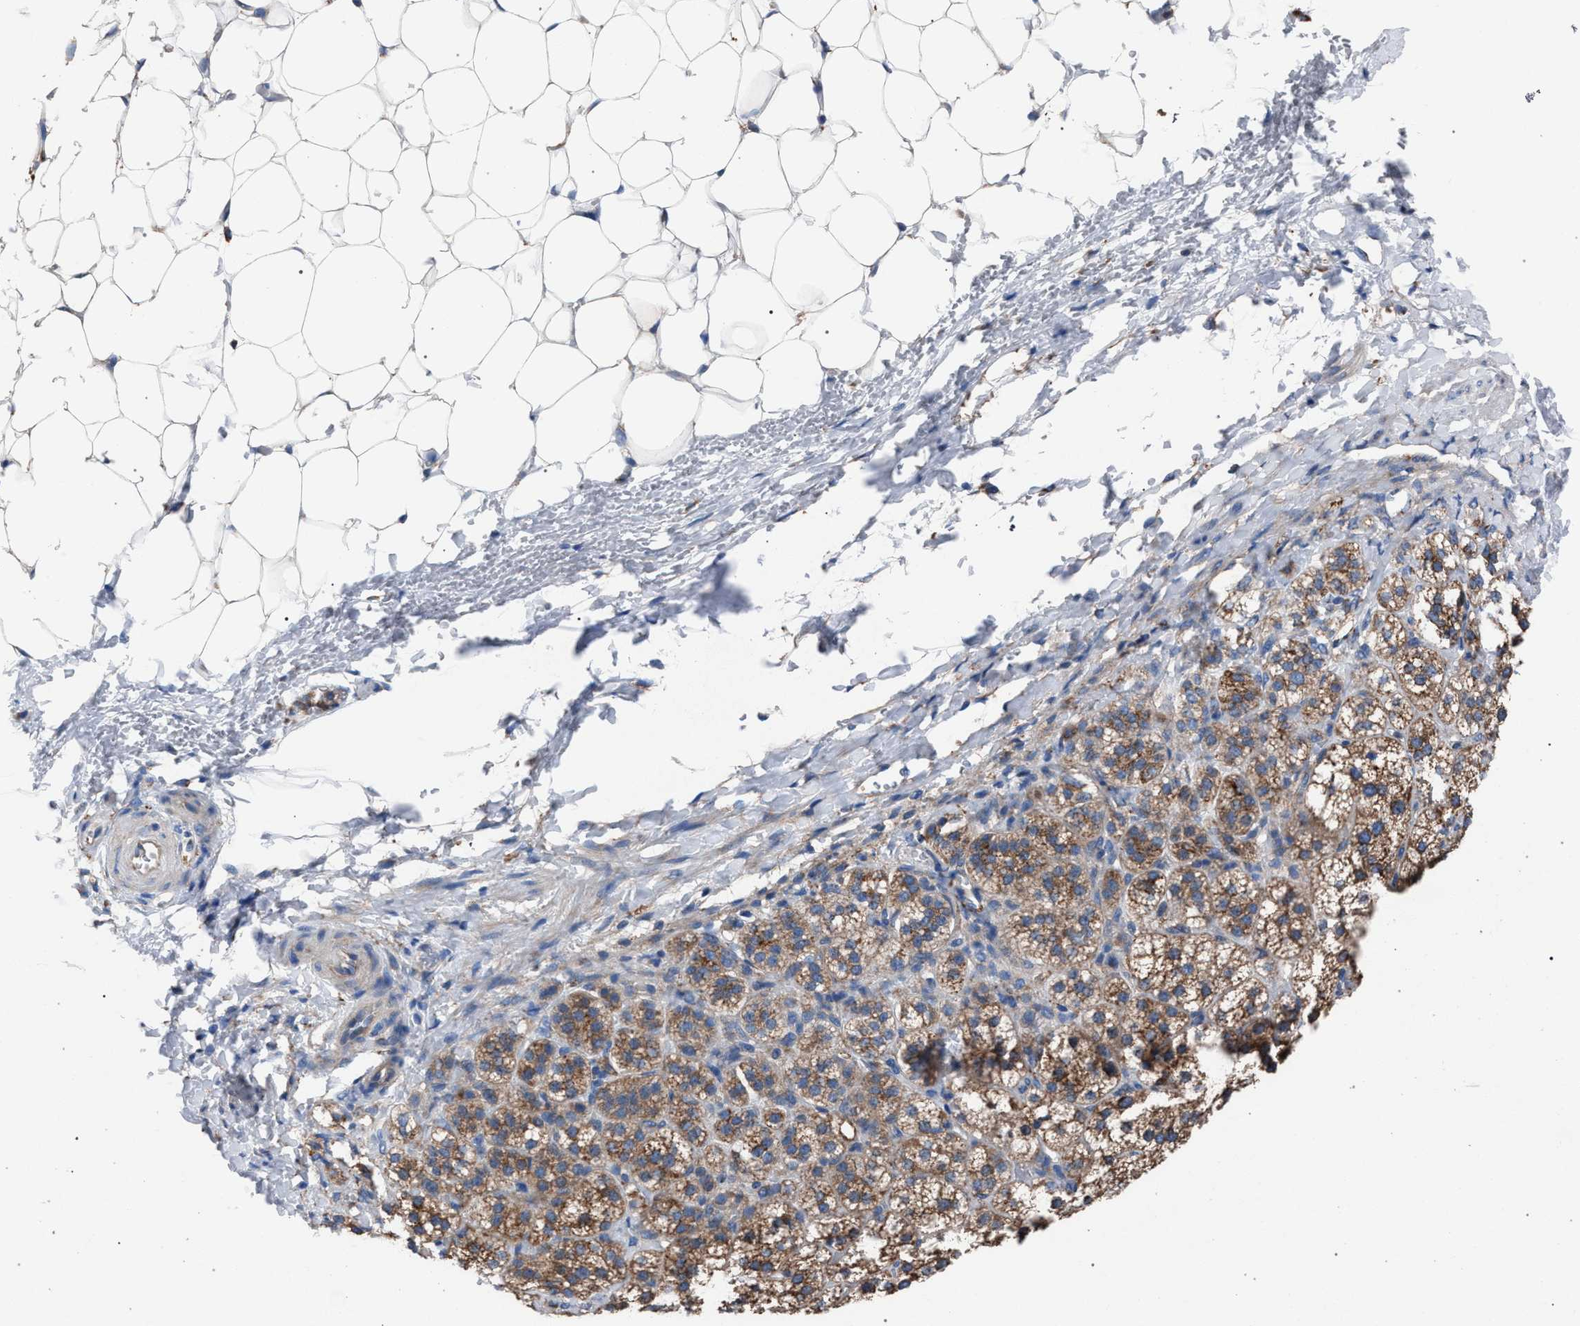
{"staining": {"intensity": "moderate", "quantity": ">75%", "location": "cytoplasmic/membranous"}, "tissue": "adrenal gland", "cell_type": "Glandular cells", "image_type": "normal", "snomed": [{"axis": "morphology", "description": "Normal tissue, NOS"}, {"axis": "topography", "description": "Adrenal gland"}], "caption": "Protein staining demonstrates moderate cytoplasmic/membranous staining in approximately >75% of glandular cells in normal adrenal gland. (Brightfield microscopy of DAB IHC at high magnification).", "gene": "ATP6V0A1", "patient": {"sex": "female", "age": 44}}